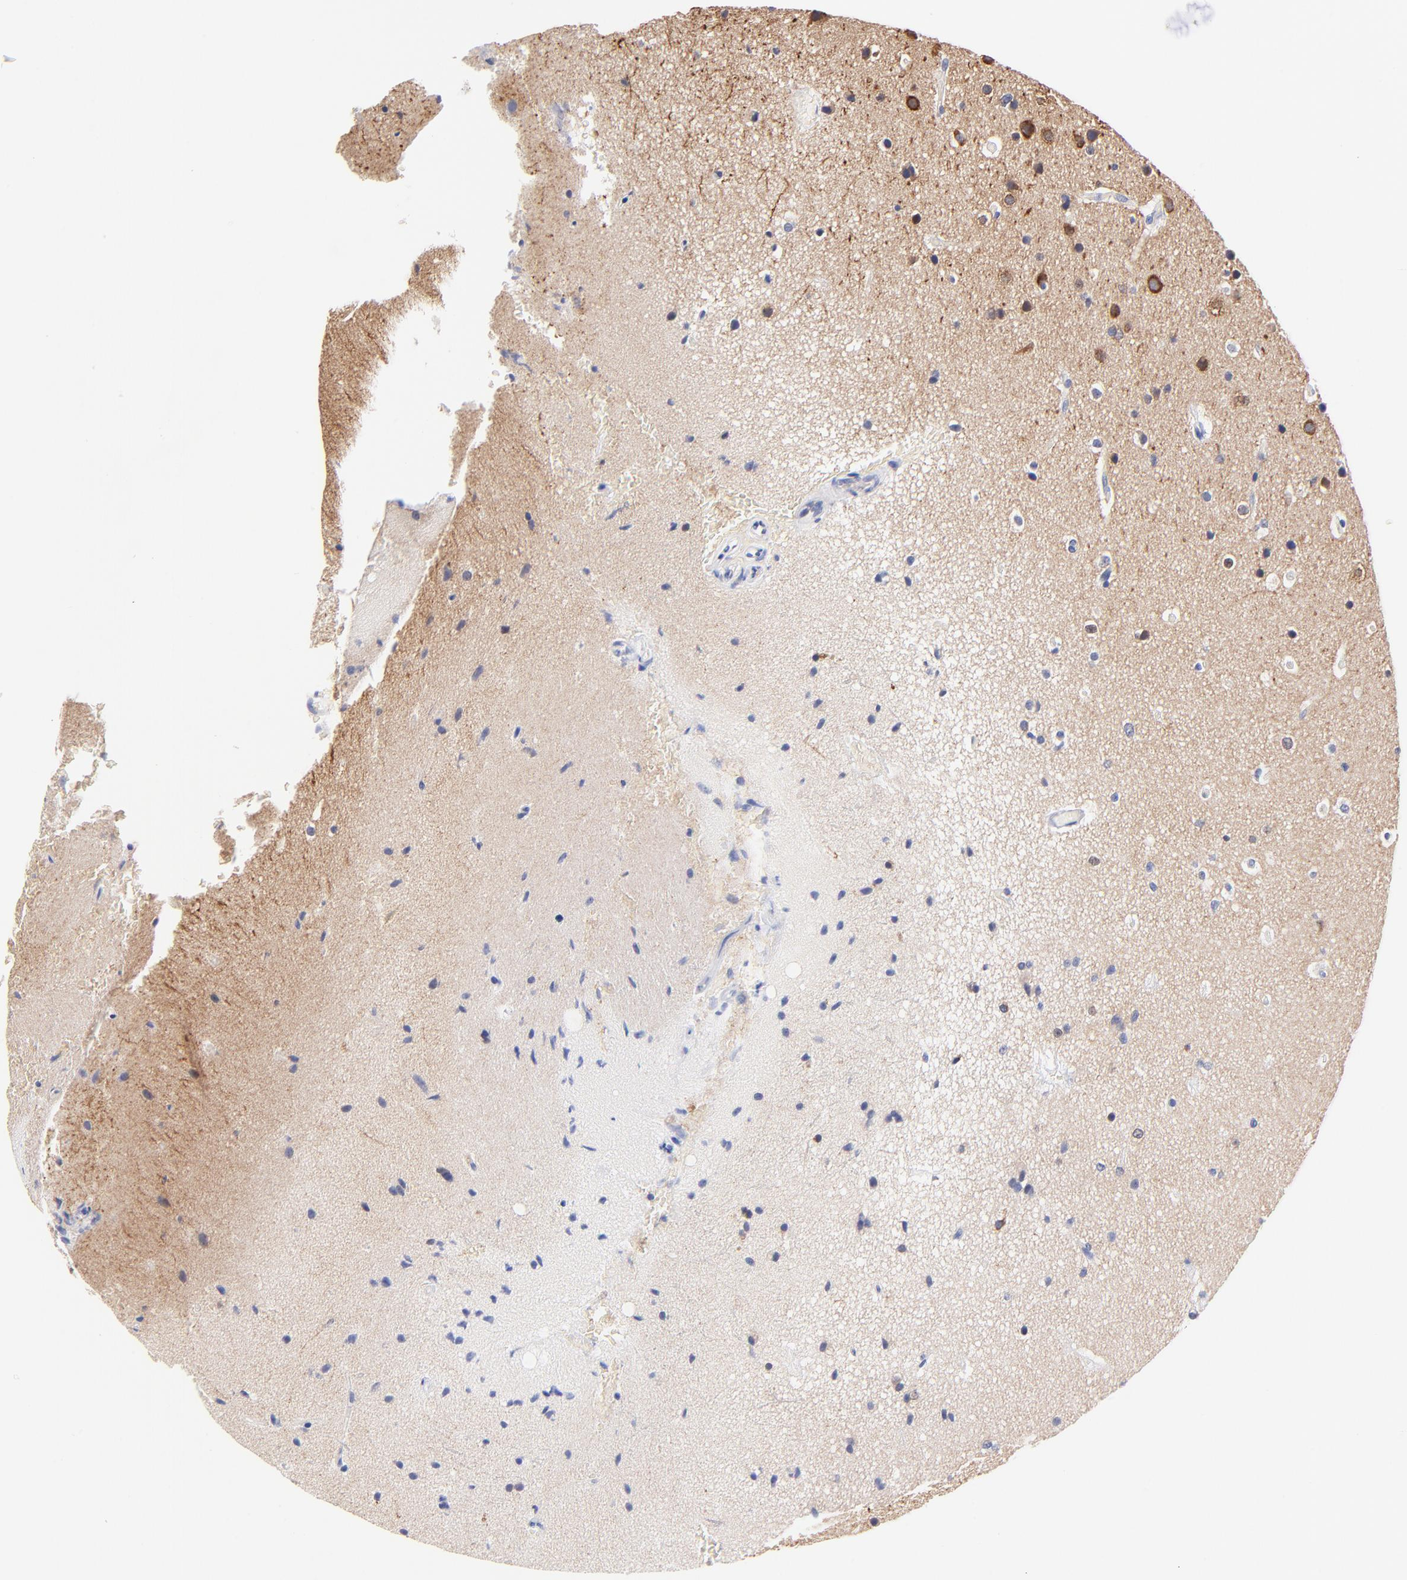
{"staining": {"intensity": "strong", "quantity": "25%-75%", "location": "cytoplasmic/membranous"}, "tissue": "glioma", "cell_type": "Tumor cells", "image_type": "cancer", "snomed": [{"axis": "morphology", "description": "Glioma, malignant, Low grade"}, {"axis": "topography", "description": "Cerebral cortex"}], "caption": "Glioma tissue displays strong cytoplasmic/membranous expression in approximately 25%-75% of tumor cells, visualized by immunohistochemistry.", "gene": "ZNF155", "patient": {"sex": "female", "age": 47}}